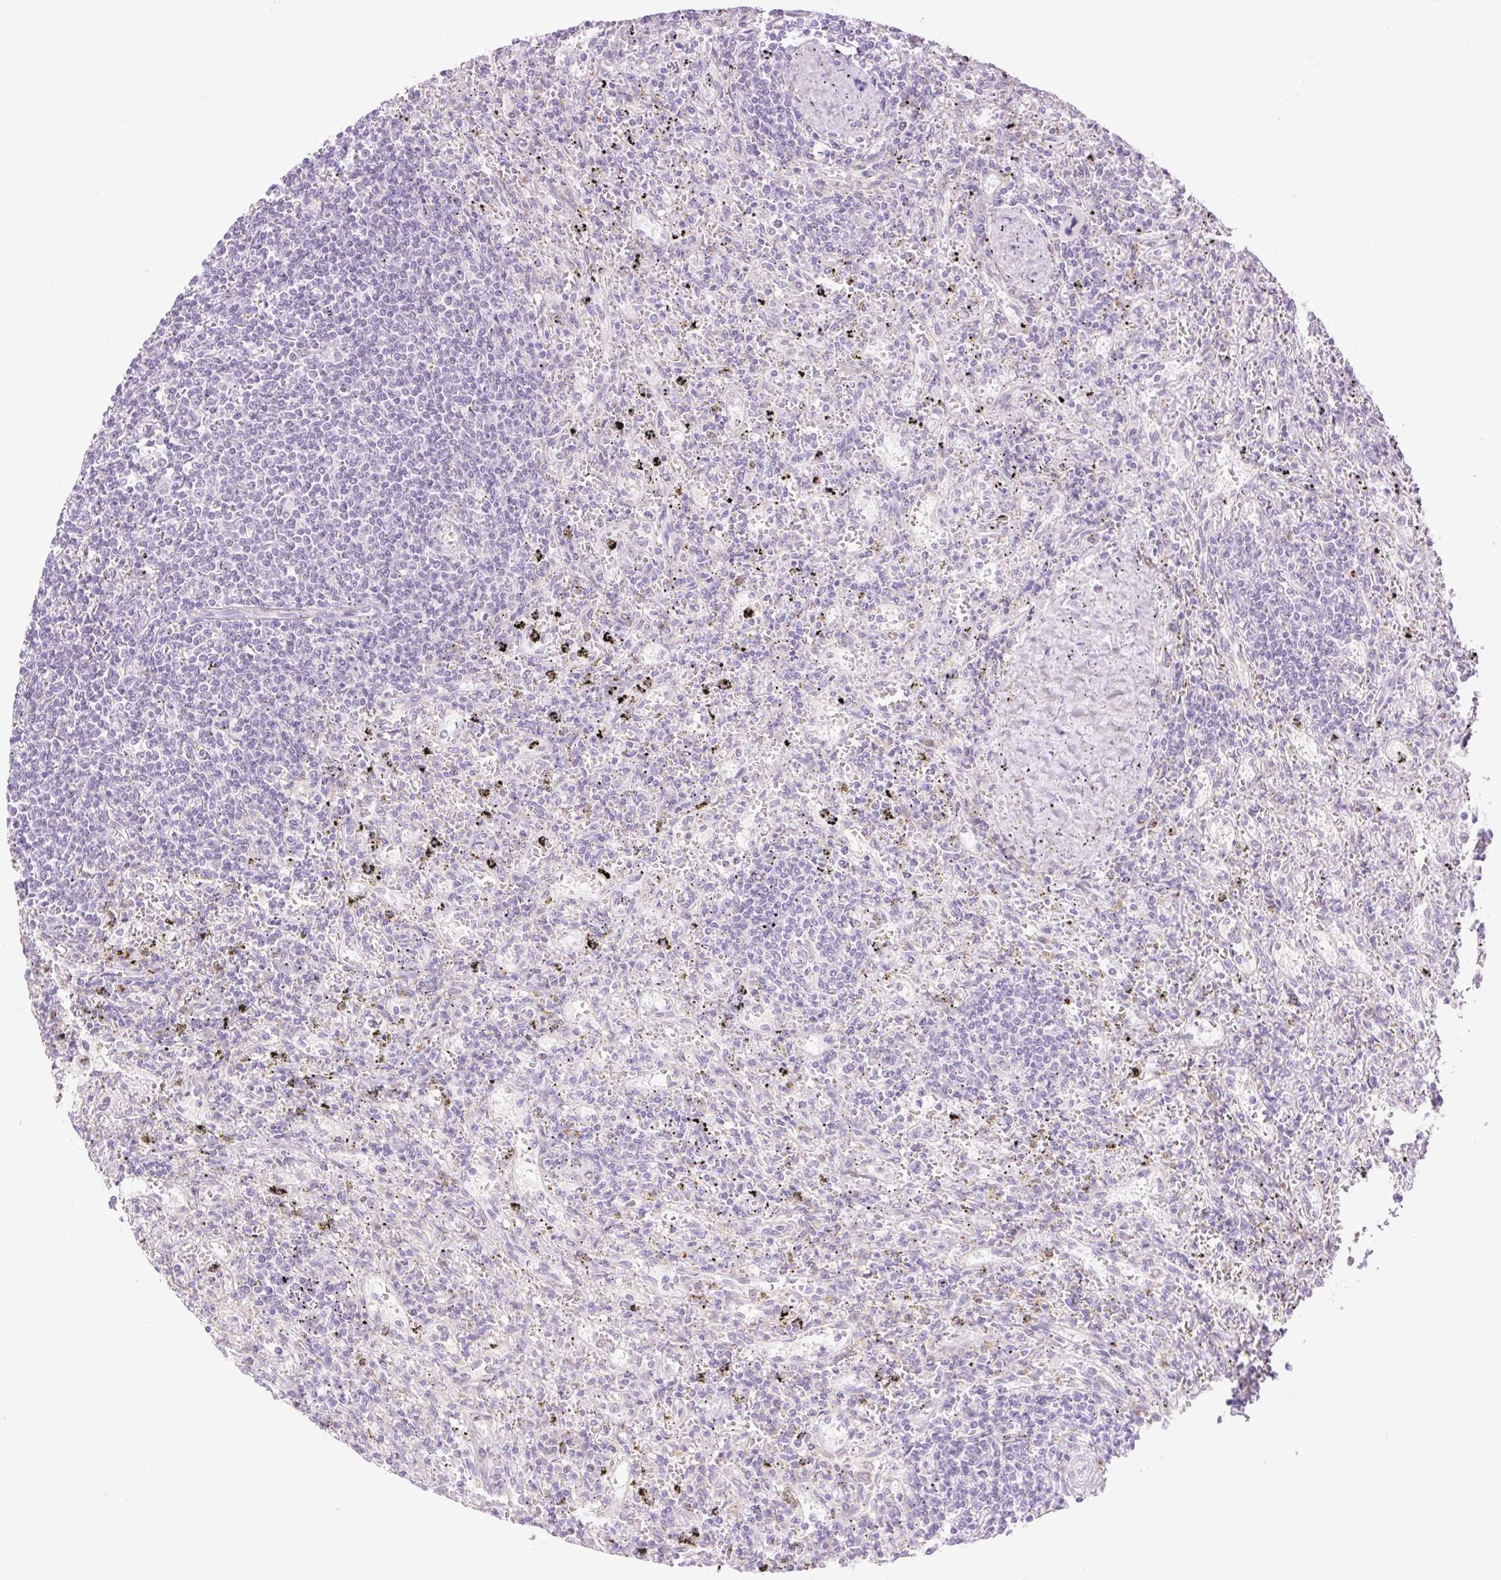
{"staining": {"intensity": "negative", "quantity": "none", "location": "none"}, "tissue": "lymphoma", "cell_type": "Tumor cells", "image_type": "cancer", "snomed": [{"axis": "morphology", "description": "Malignant lymphoma, non-Hodgkin's type, Low grade"}, {"axis": "topography", "description": "Spleen"}], "caption": "High power microscopy photomicrograph of an immunohistochemistry (IHC) histopathology image of malignant lymphoma, non-Hodgkin's type (low-grade), revealing no significant staining in tumor cells. (Brightfield microscopy of DAB (3,3'-diaminobenzidine) immunohistochemistry at high magnification).", "gene": "SPRYD4", "patient": {"sex": "male", "age": 76}}